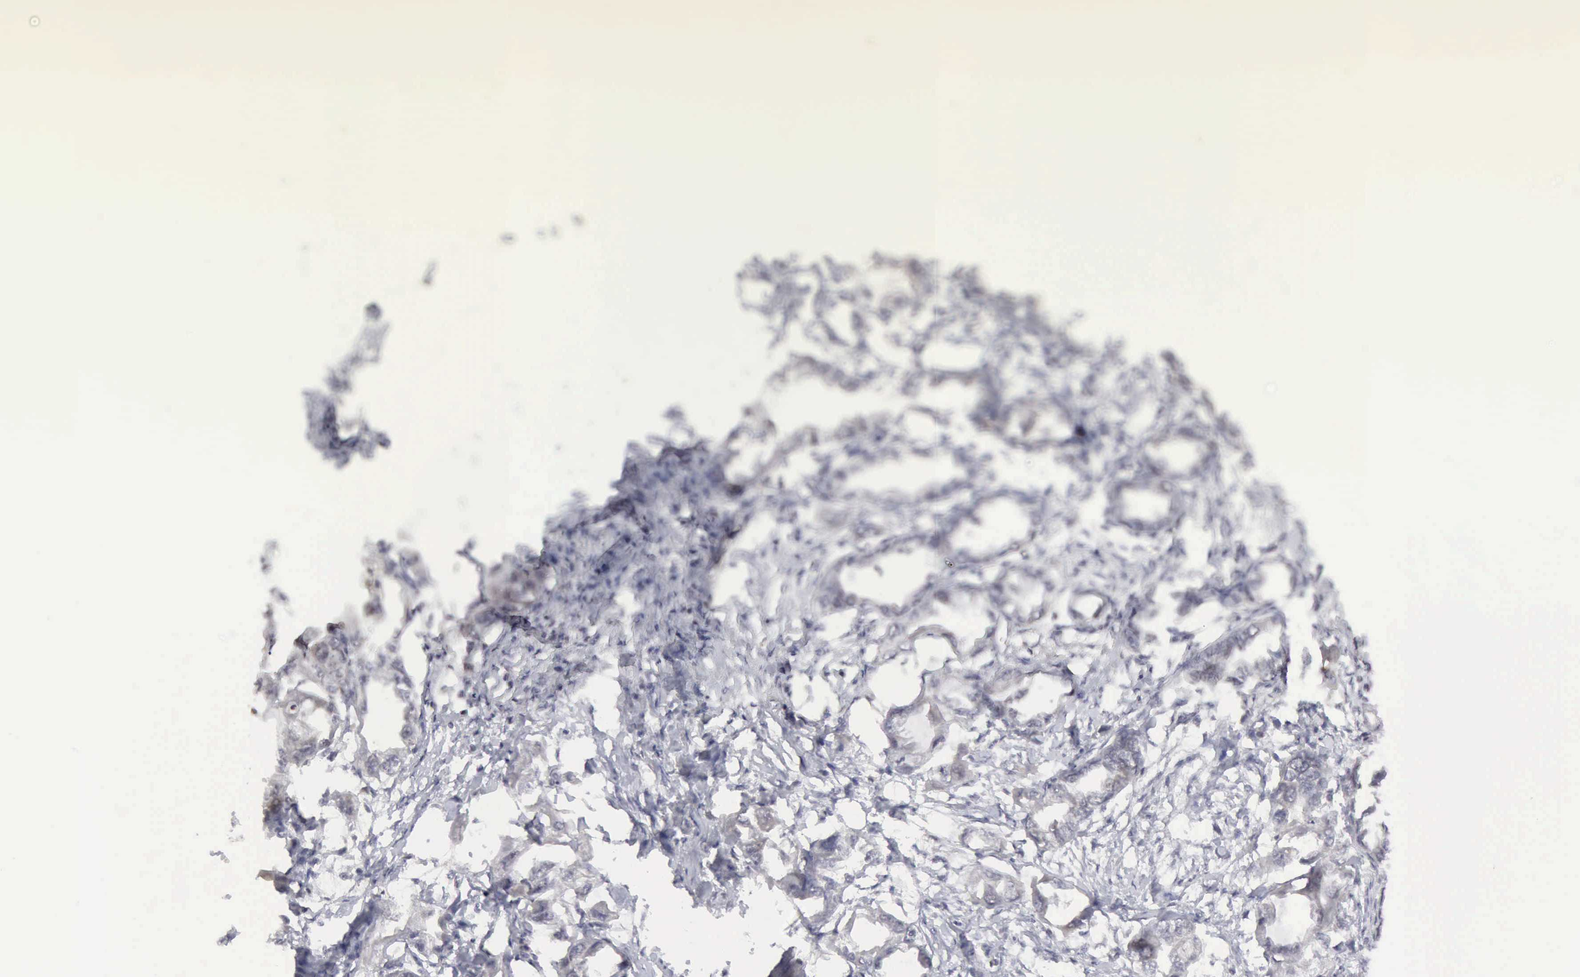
{"staining": {"intensity": "negative", "quantity": "none", "location": "none"}, "tissue": "endometrial cancer", "cell_type": "Tumor cells", "image_type": "cancer", "snomed": [{"axis": "morphology", "description": "Adenocarcinoma, NOS"}, {"axis": "topography", "description": "Endometrium"}], "caption": "An immunohistochemistry (IHC) image of endometrial cancer (adenocarcinoma) is shown. There is no staining in tumor cells of endometrial cancer (adenocarcinoma). (Immunohistochemistry, brightfield microscopy, high magnification).", "gene": "CDKN2A", "patient": {"sex": "female", "age": 67}}